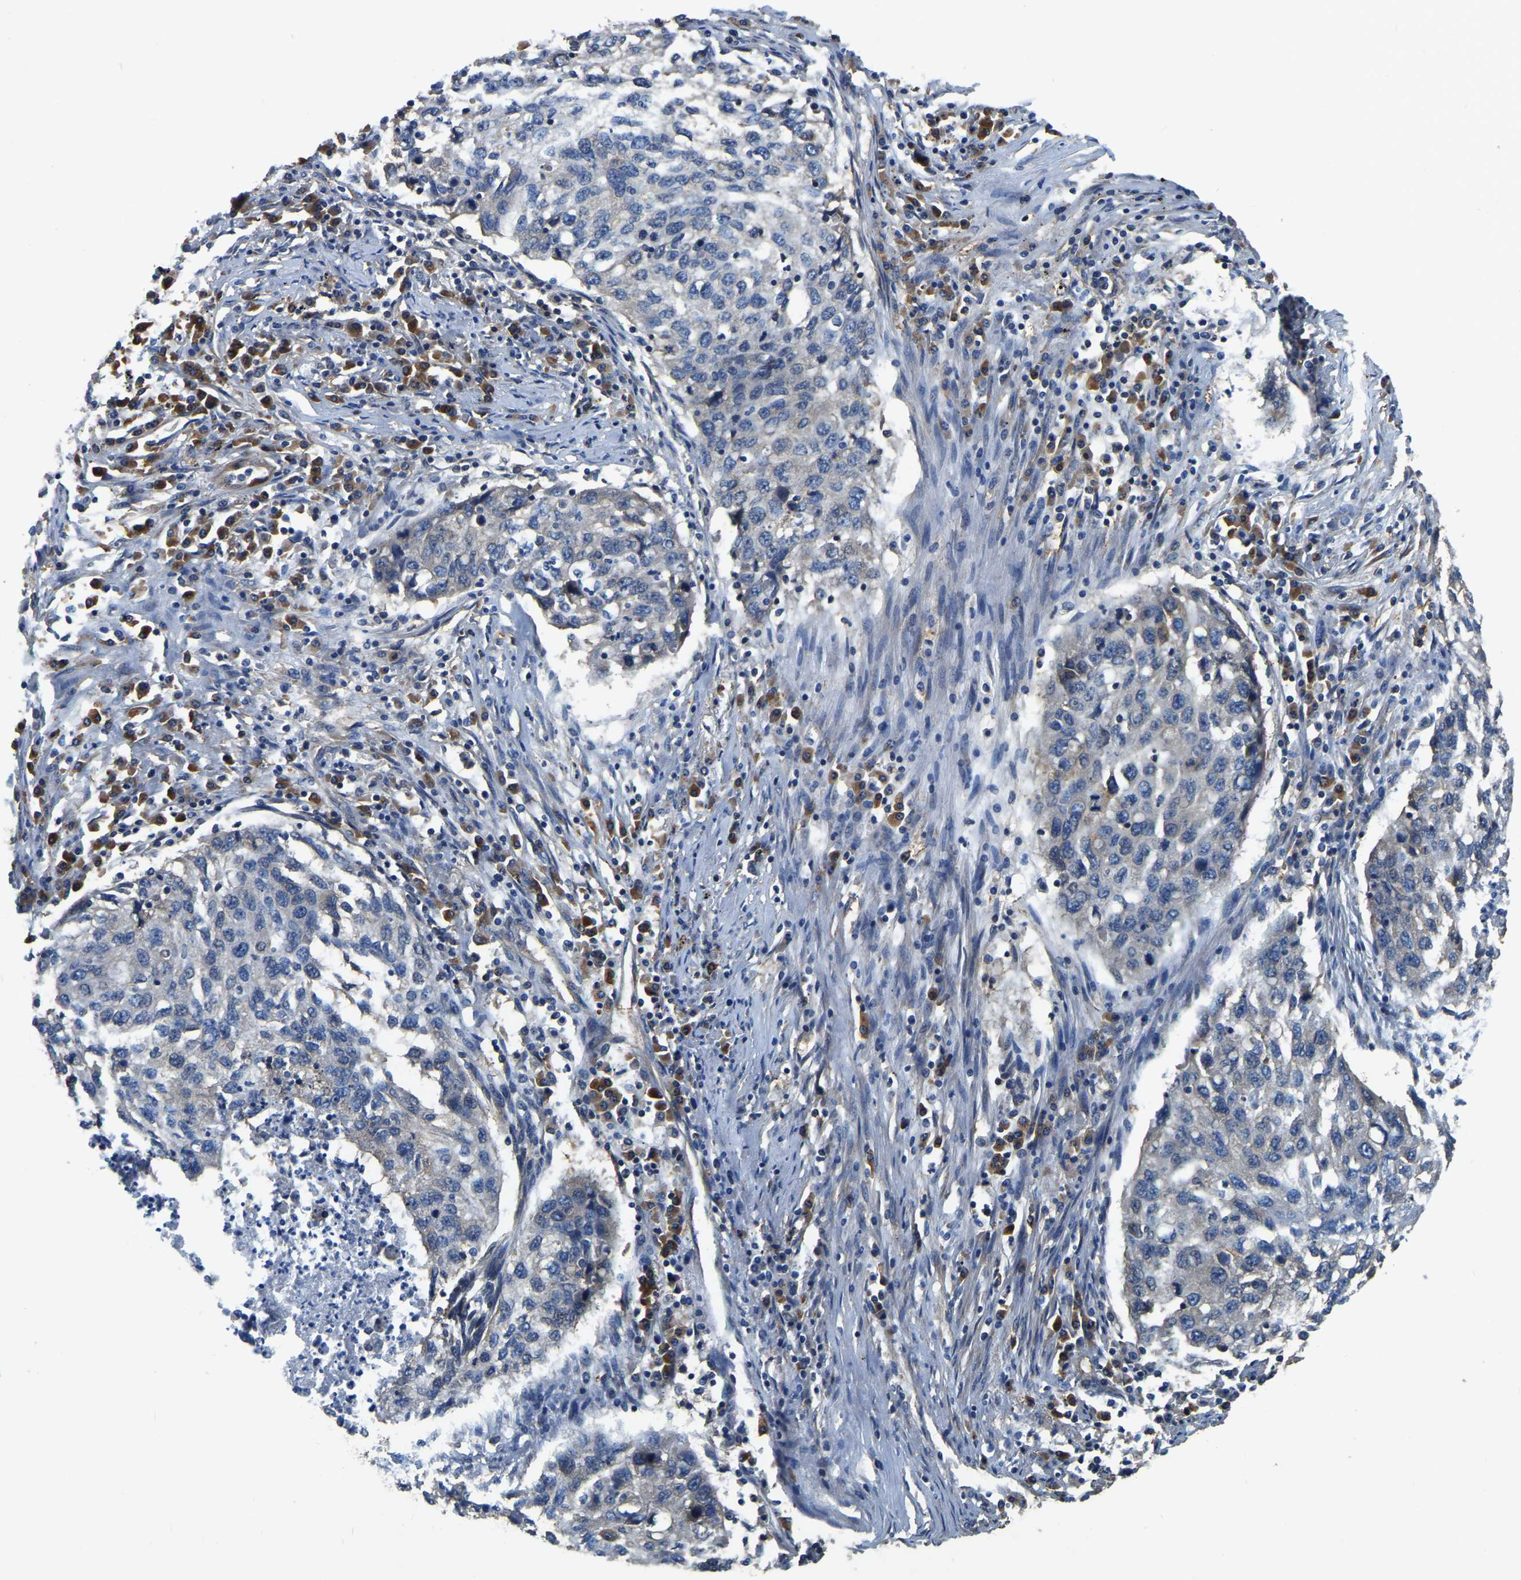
{"staining": {"intensity": "negative", "quantity": "none", "location": "none"}, "tissue": "lung cancer", "cell_type": "Tumor cells", "image_type": "cancer", "snomed": [{"axis": "morphology", "description": "Squamous cell carcinoma, NOS"}, {"axis": "topography", "description": "Lung"}], "caption": "Immunohistochemistry photomicrograph of neoplastic tissue: lung squamous cell carcinoma stained with DAB displays no significant protein expression in tumor cells.", "gene": "GARS1", "patient": {"sex": "female", "age": 63}}